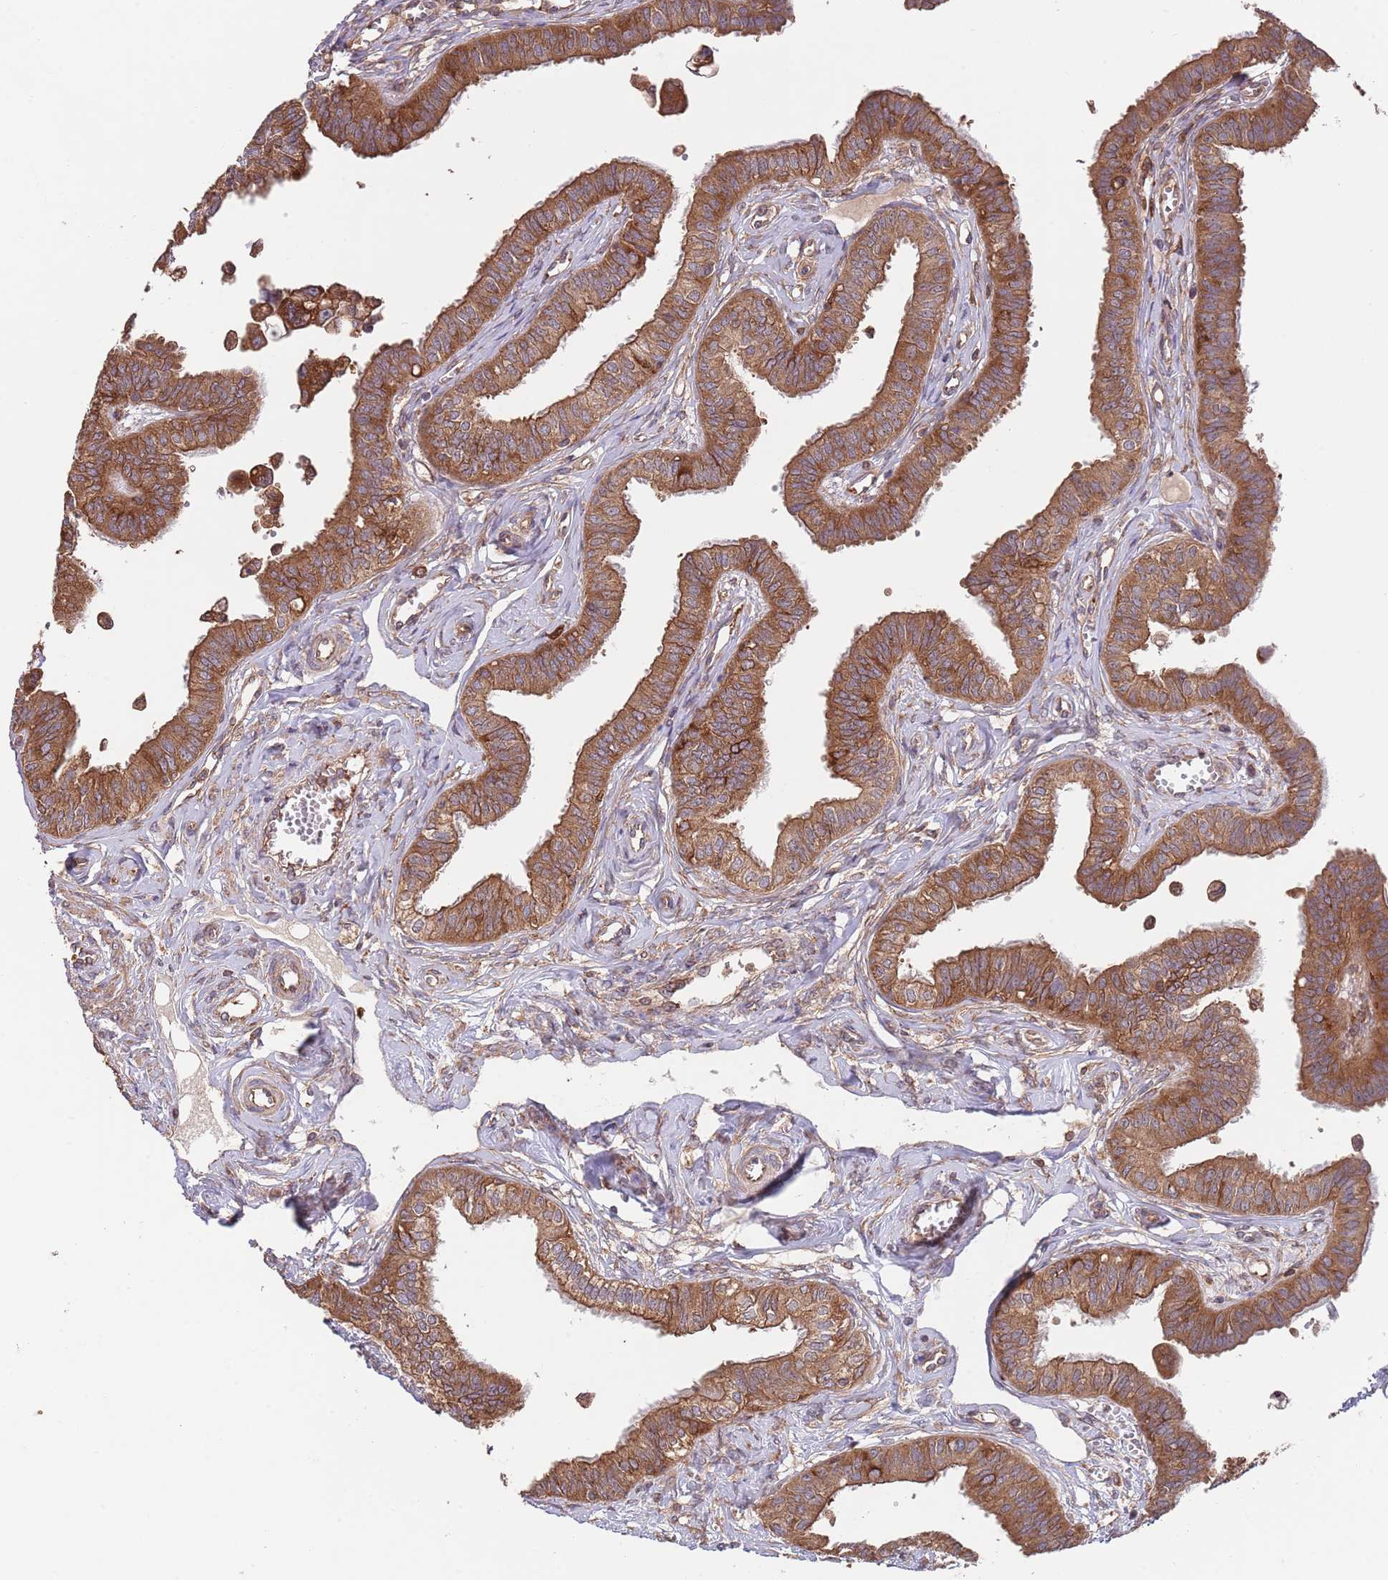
{"staining": {"intensity": "moderate", "quantity": ">75%", "location": "cytoplasmic/membranous"}, "tissue": "fallopian tube", "cell_type": "Glandular cells", "image_type": "normal", "snomed": [{"axis": "morphology", "description": "Normal tissue, NOS"}, {"axis": "morphology", "description": "Carcinoma, NOS"}, {"axis": "topography", "description": "Fallopian tube"}, {"axis": "topography", "description": "Ovary"}], "caption": "DAB (3,3'-diaminobenzidine) immunohistochemical staining of normal human fallopian tube demonstrates moderate cytoplasmic/membranous protein expression in about >75% of glandular cells. The staining is performed using DAB (3,3'-diaminobenzidine) brown chromogen to label protein expression. The nuclei are counter-stained blue using hematoxylin.", "gene": "RNF19B", "patient": {"sex": "female", "age": 59}}